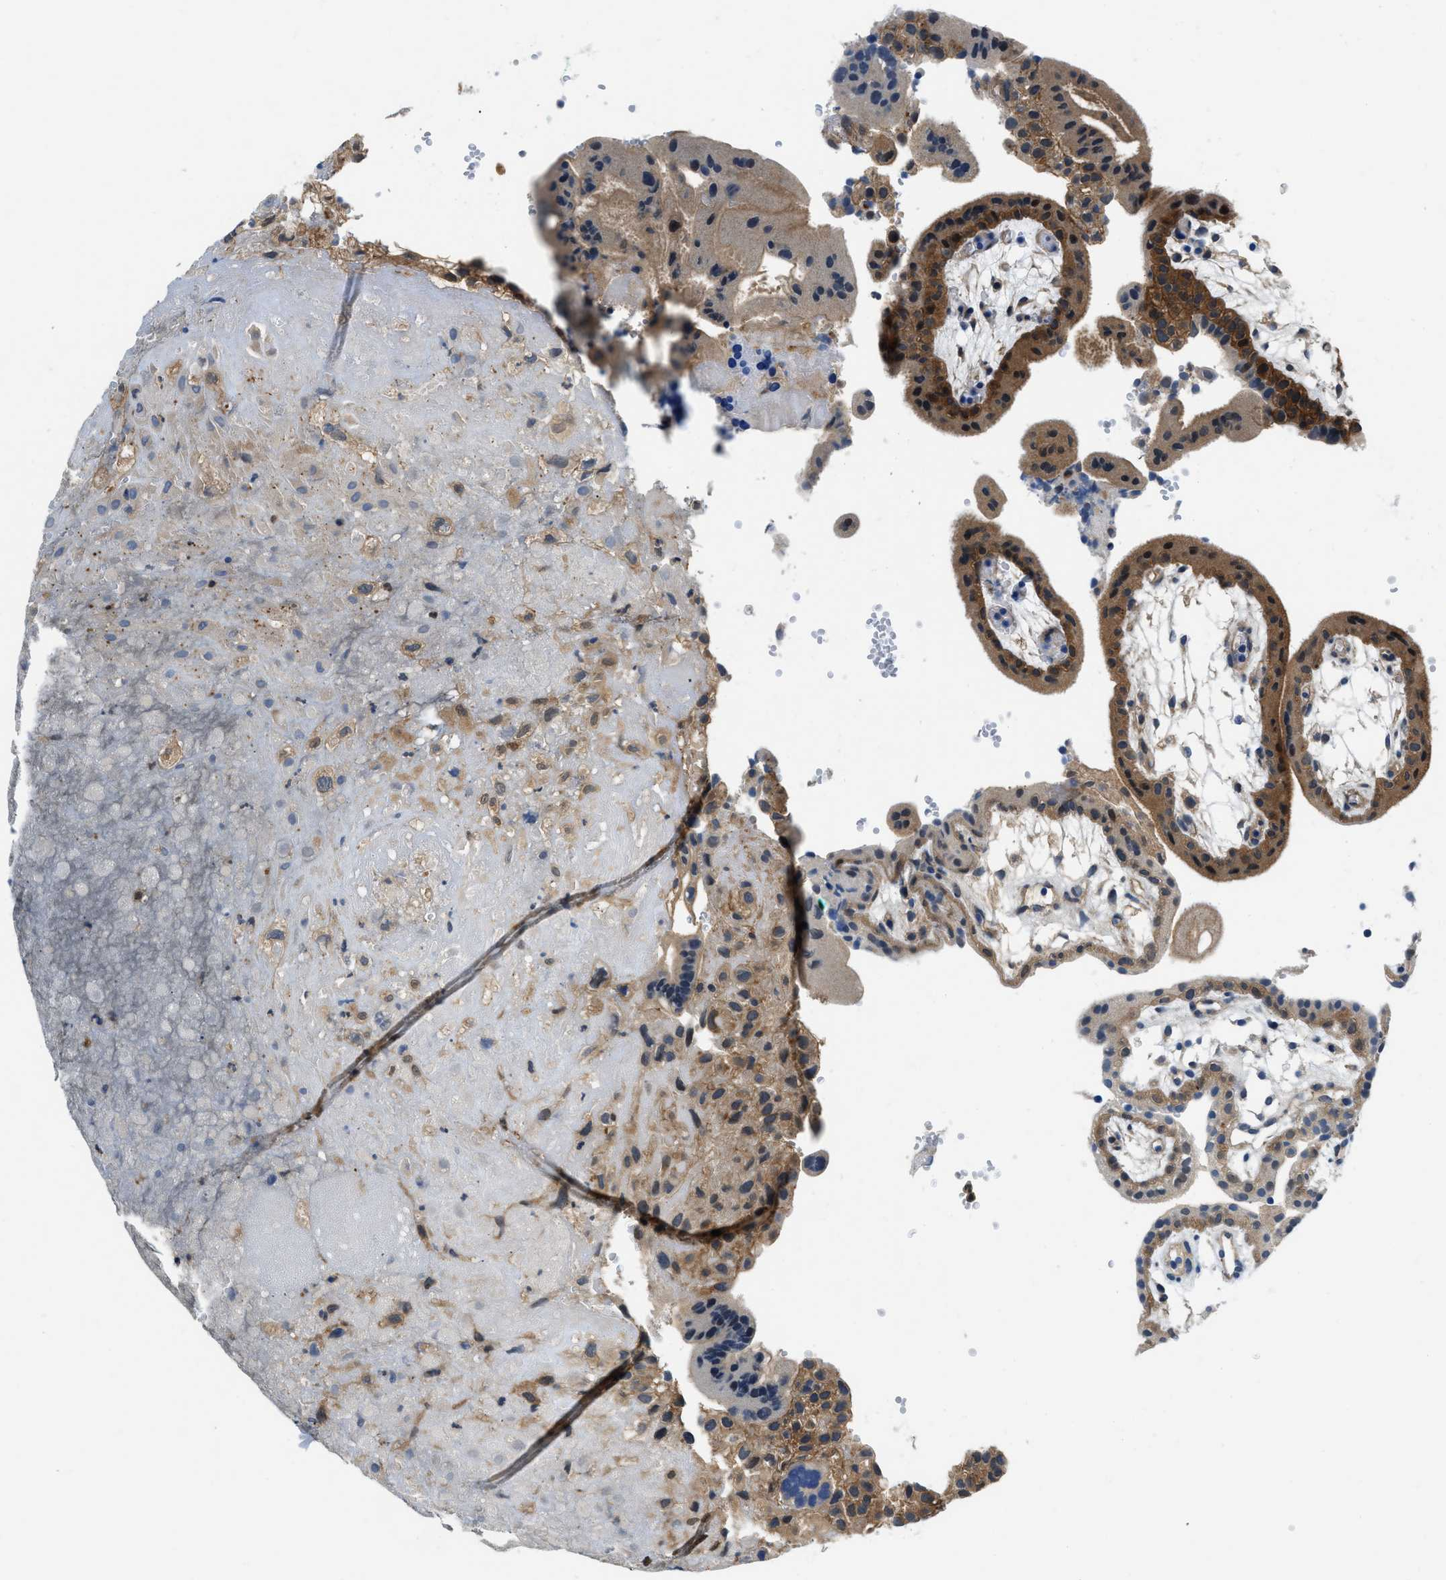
{"staining": {"intensity": "moderate", "quantity": "25%-75%", "location": "cytoplasmic/membranous"}, "tissue": "placenta", "cell_type": "Decidual cells", "image_type": "normal", "snomed": [{"axis": "morphology", "description": "Normal tissue, NOS"}, {"axis": "topography", "description": "Placenta"}], "caption": "About 25%-75% of decidual cells in benign human placenta display moderate cytoplasmic/membranous protein staining as visualized by brown immunohistochemical staining.", "gene": "GPR31", "patient": {"sex": "female", "age": 18}}